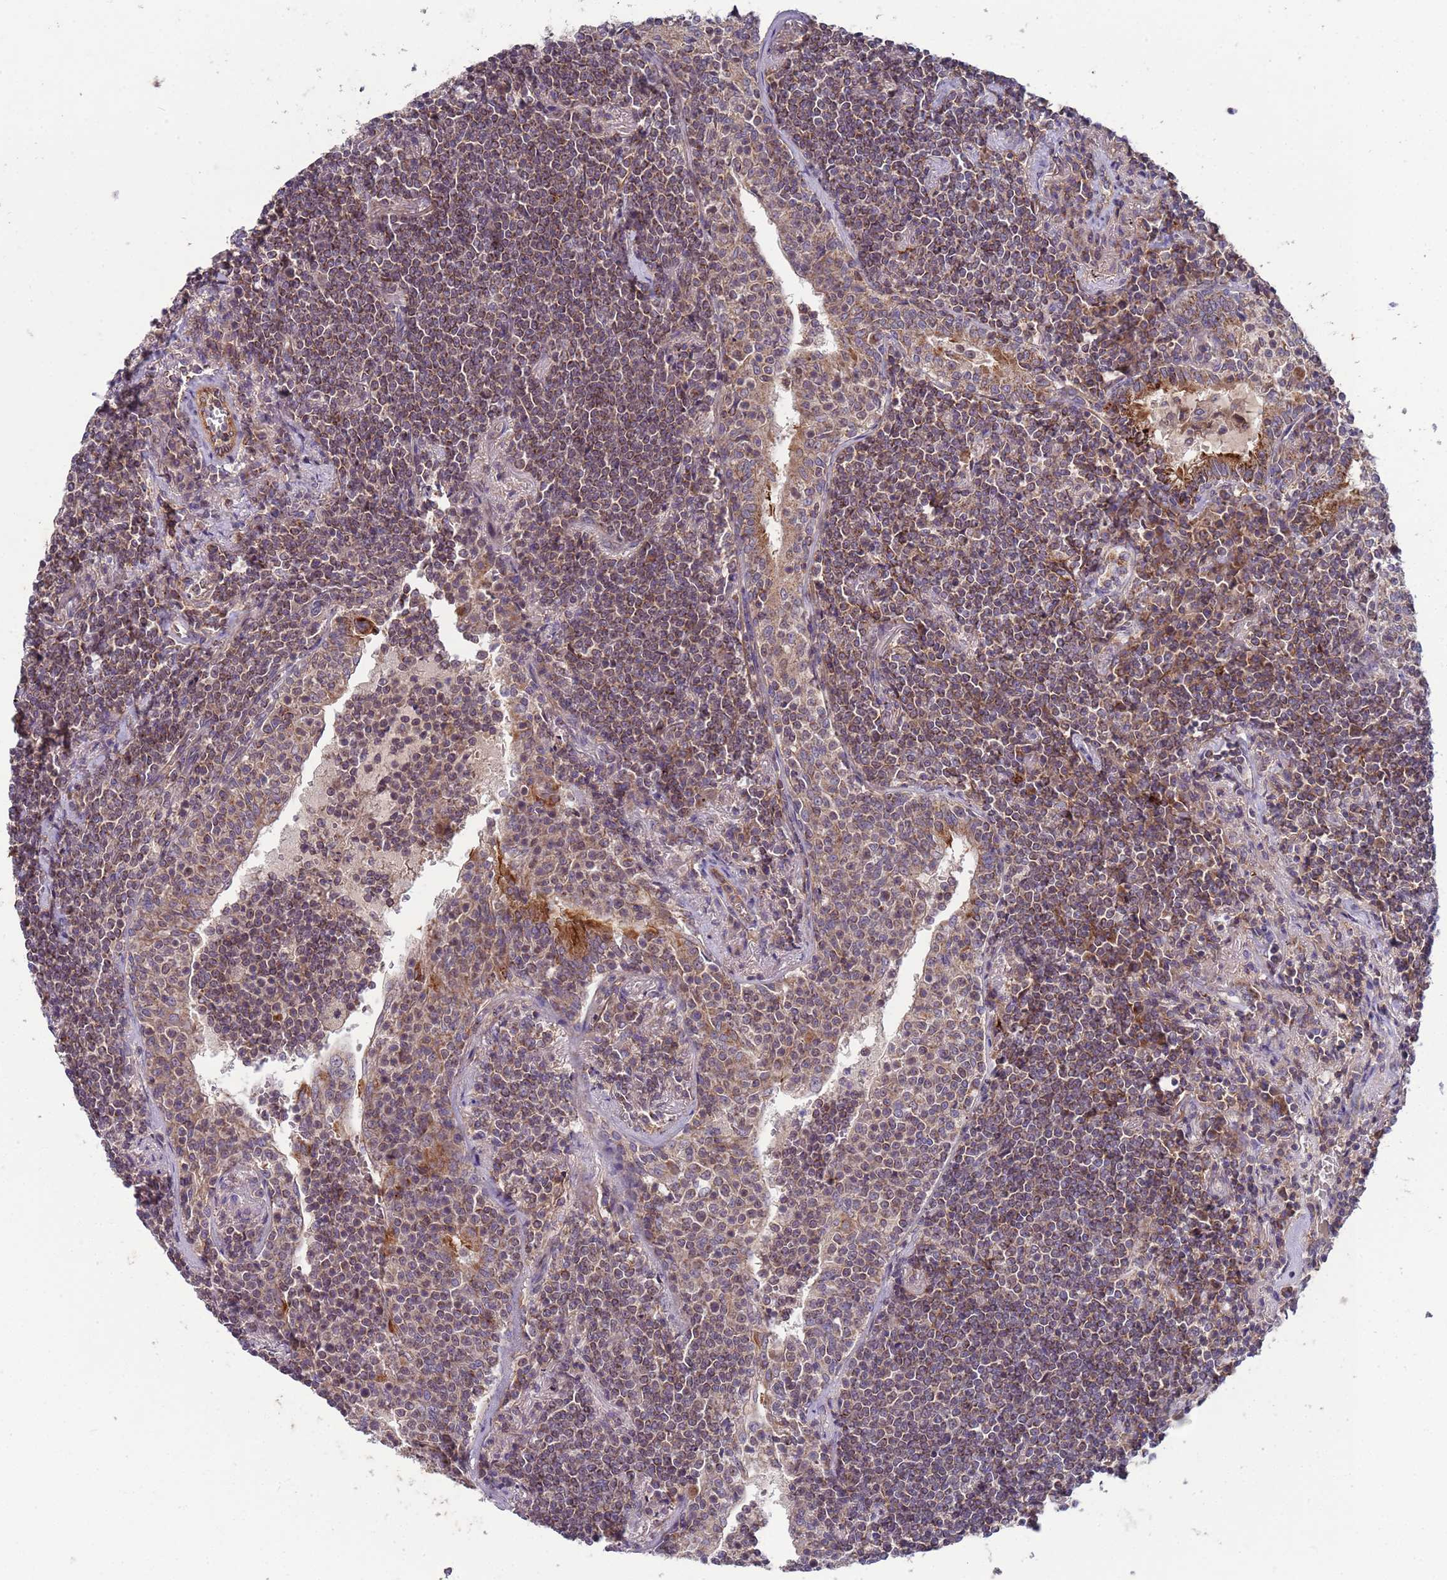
{"staining": {"intensity": "moderate", "quantity": ">75%", "location": "cytoplasmic/membranous"}, "tissue": "lymphoma", "cell_type": "Tumor cells", "image_type": "cancer", "snomed": [{"axis": "morphology", "description": "Malignant lymphoma, non-Hodgkin's type, Low grade"}, {"axis": "topography", "description": "Lung"}], "caption": "IHC image of human malignant lymphoma, non-Hodgkin's type (low-grade) stained for a protein (brown), which displays medium levels of moderate cytoplasmic/membranous expression in about >75% of tumor cells.", "gene": "ACAD8", "patient": {"sex": "female", "age": 71}}